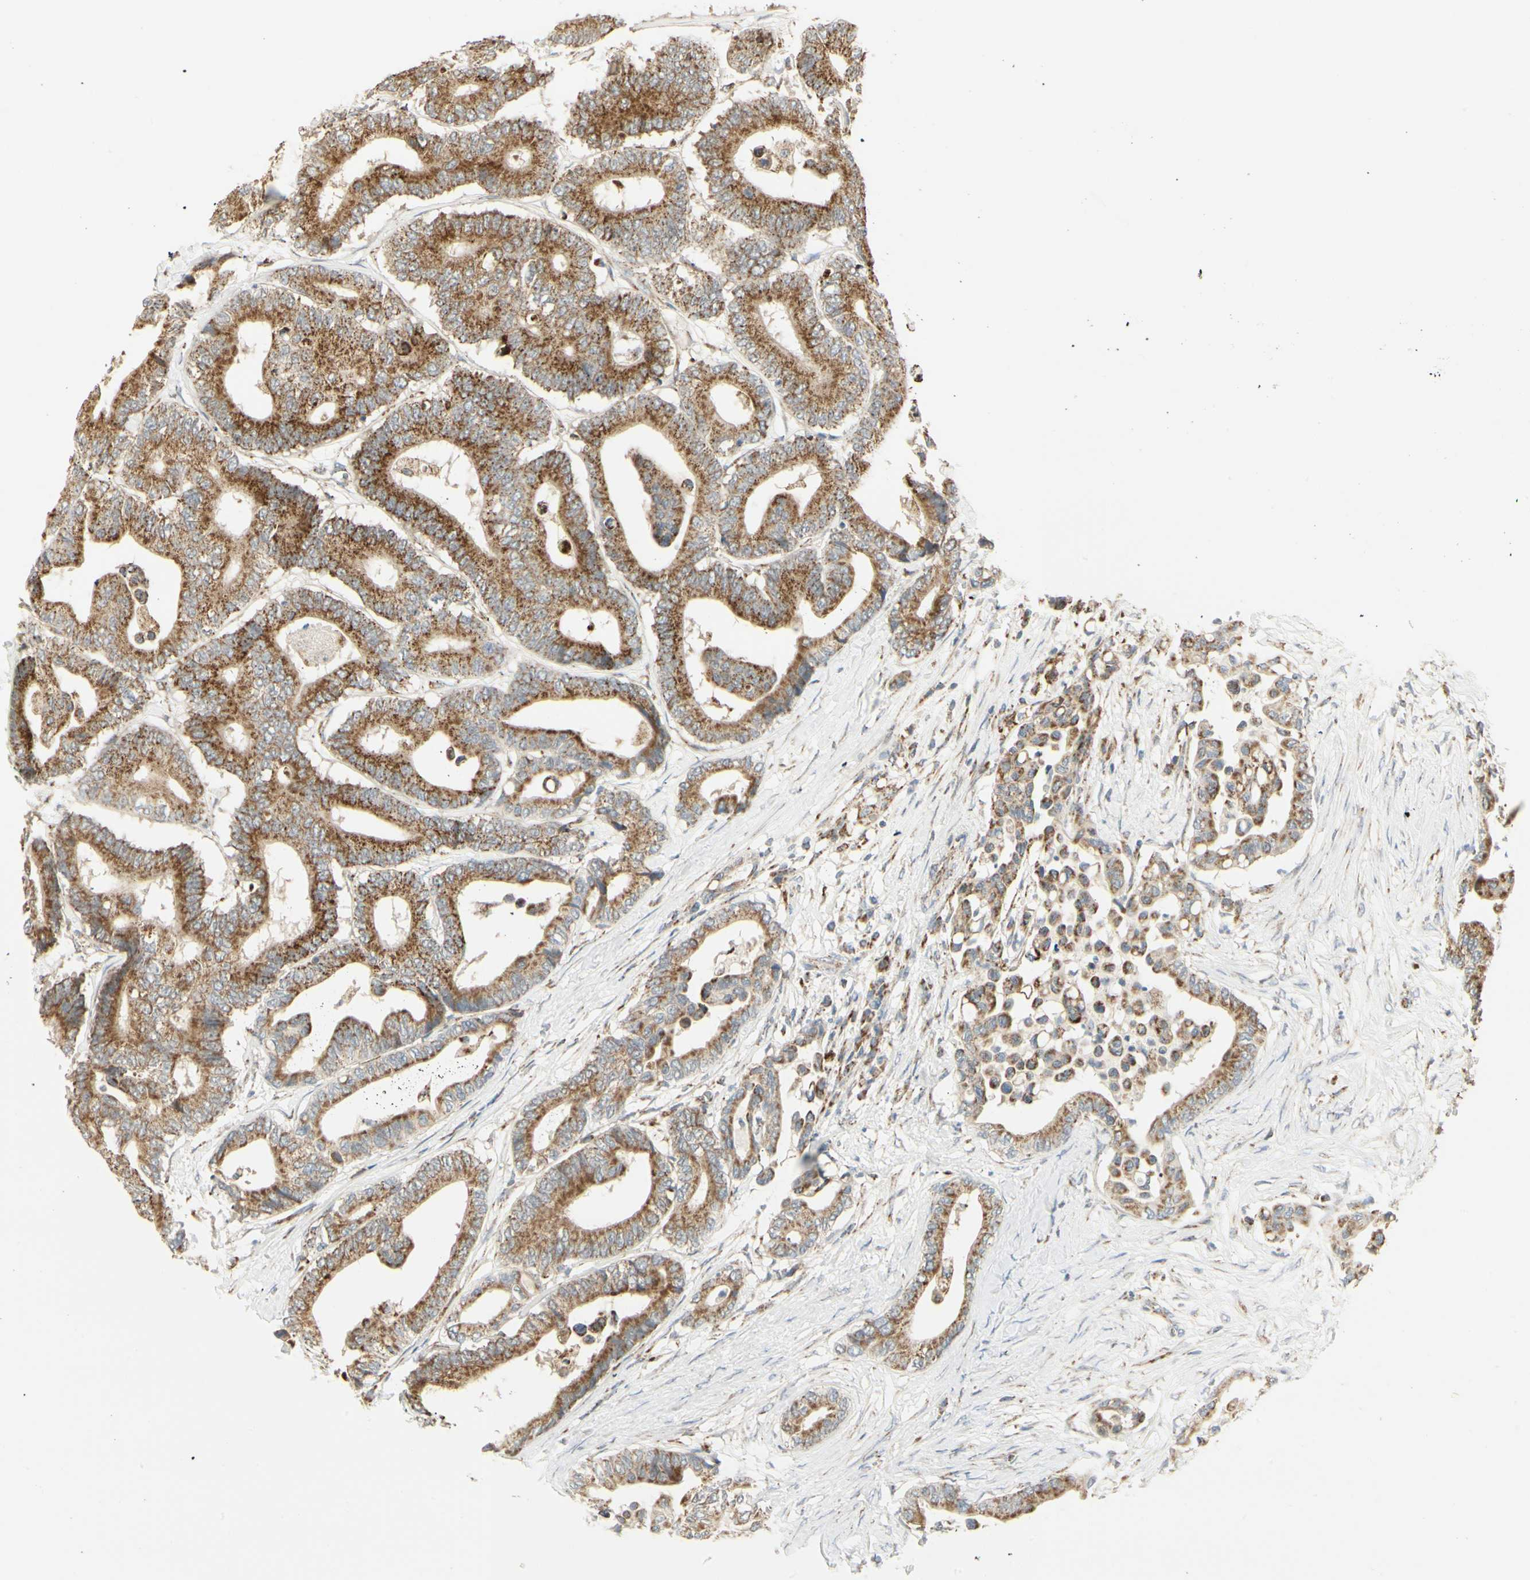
{"staining": {"intensity": "strong", "quantity": ">75%", "location": "cytoplasmic/membranous"}, "tissue": "colorectal cancer", "cell_type": "Tumor cells", "image_type": "cancer", "snomed": [{"axis": "morphology", "description": "Normal tissue, NOS"}, {"axis": "morphology", "description": "Adenocarcinoma, NOS"}, {"axis": "topography", "description": "Colon"}], "caption": "This is an image of IHC staining of adenocarcinoma (colorectal), which shows strong expression in the cytoplasmic/membranous of tumor cells.", "gene": "ANKS6", "patient": {"sex": "male", "age": 82}}